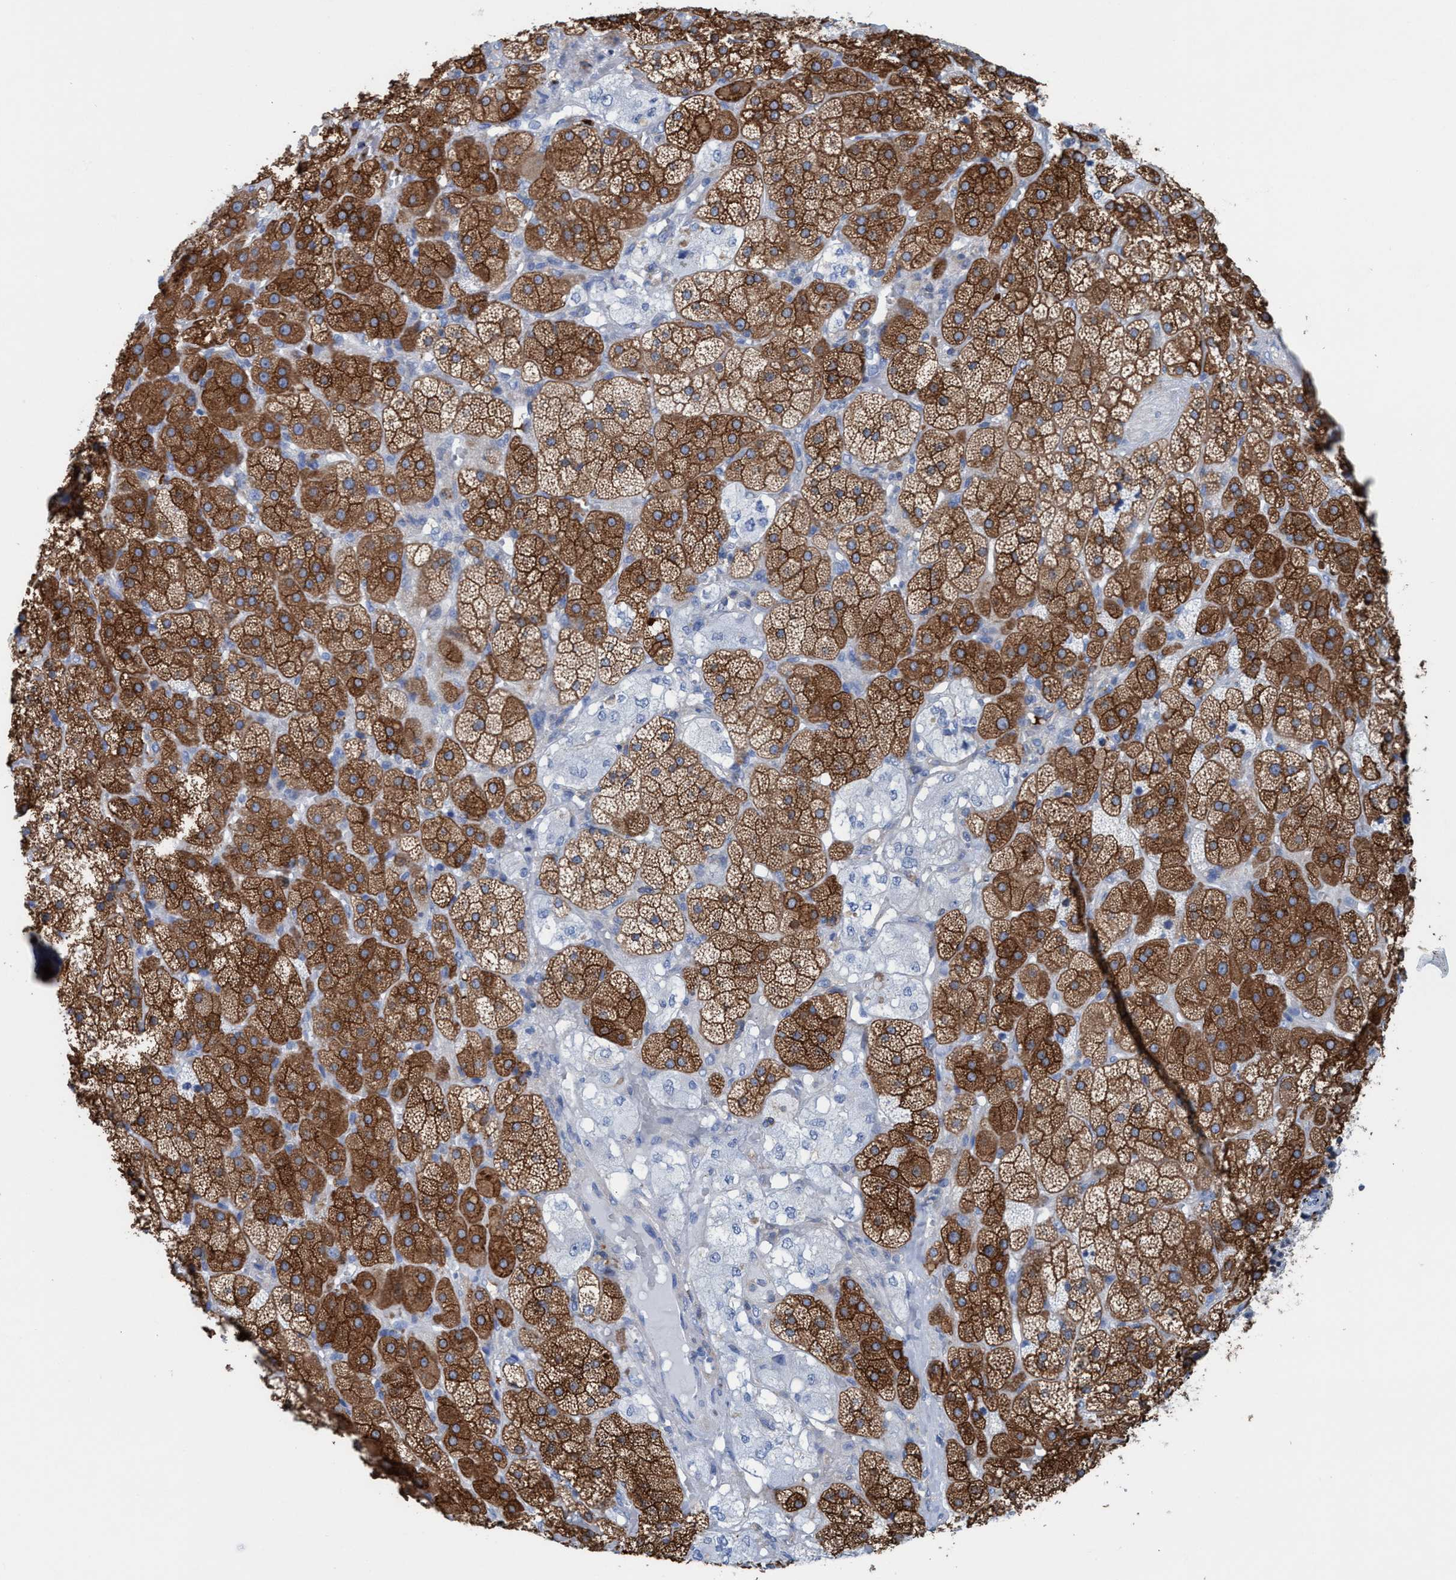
{"staining": {"intensity": "strong", "quantity": ">75%", "location": "cytoplasmic/membranous"}, "tissue": "adrenal gland", "cell_type": "Glandular cells", "image_type": "normal", "snomed": [{"axis": "morphology", "description": "Normal tissue, NOS"}, {"axis": "topography", "description": "Adrenal gland"}], "caption": "High-magnification brightfield microscopy of unremarkable adrenal gland stained with DAB (brown) and counterstained with hematoxylin (blue). glandular cells exhibit strong cytoplasmic/membranous staining is present in approximately>75% of cells.", "gene": "EZR", "patient": {"sex": "male", "age": 57}}